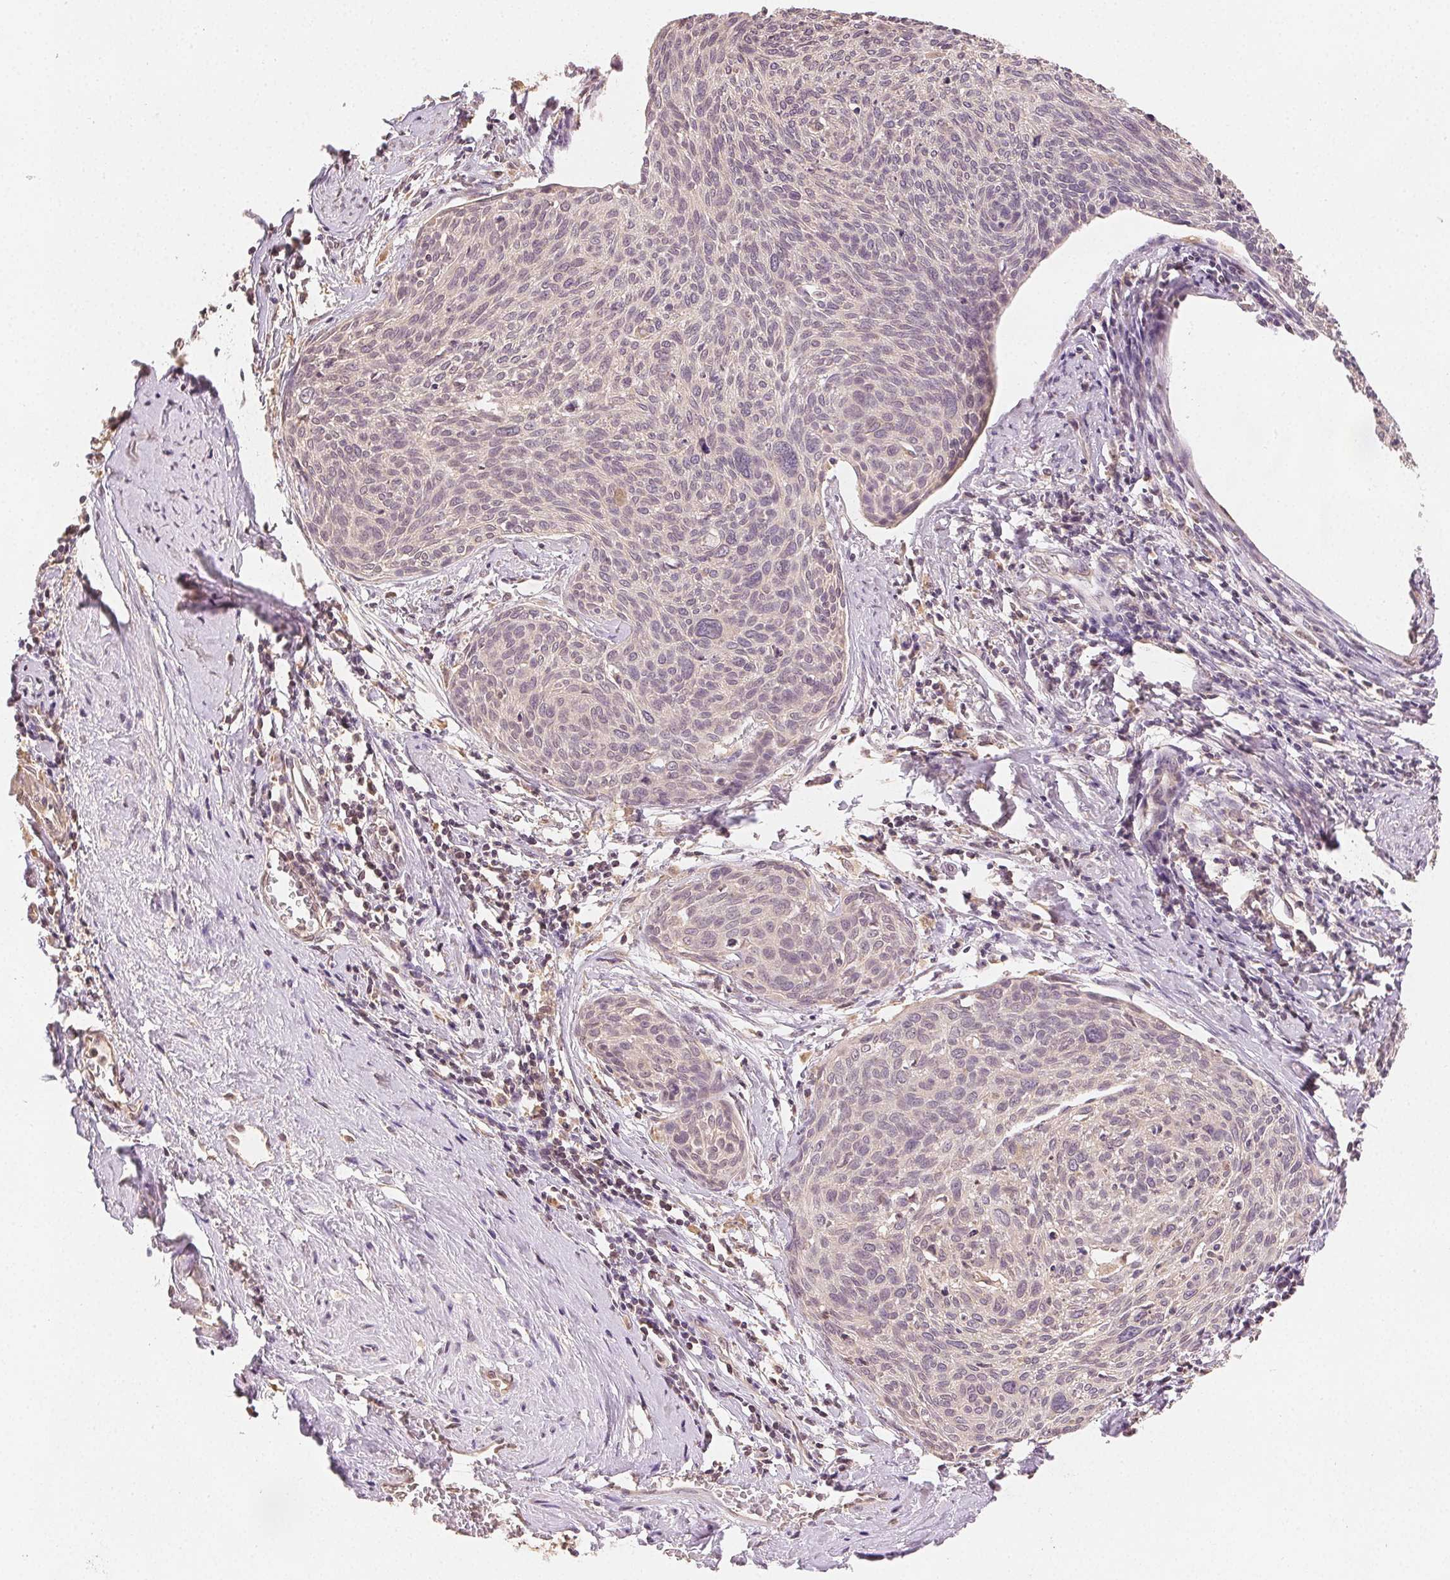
{"staining": {"intensity": "negative", "quantity": "none", "location": "none"}, "tissue": "cervical cancer", "cell_type": "Tumor cells", "image_type": "cancer", "snomed": [{"axis": "morphology", "description": "Squamous cell carcinoma, NOS"}, {"axis": "topography", "description": "Cervix"}], "caption": "An immunohistochemistry (IHC) image of squamous cell carcinoma (cervical) is shown. There is no staining in tumor cells of squamous cell carcinoma (cervical).", "gene": "SEZ6L2", "patient": {"sex": "female", "age": 49}}